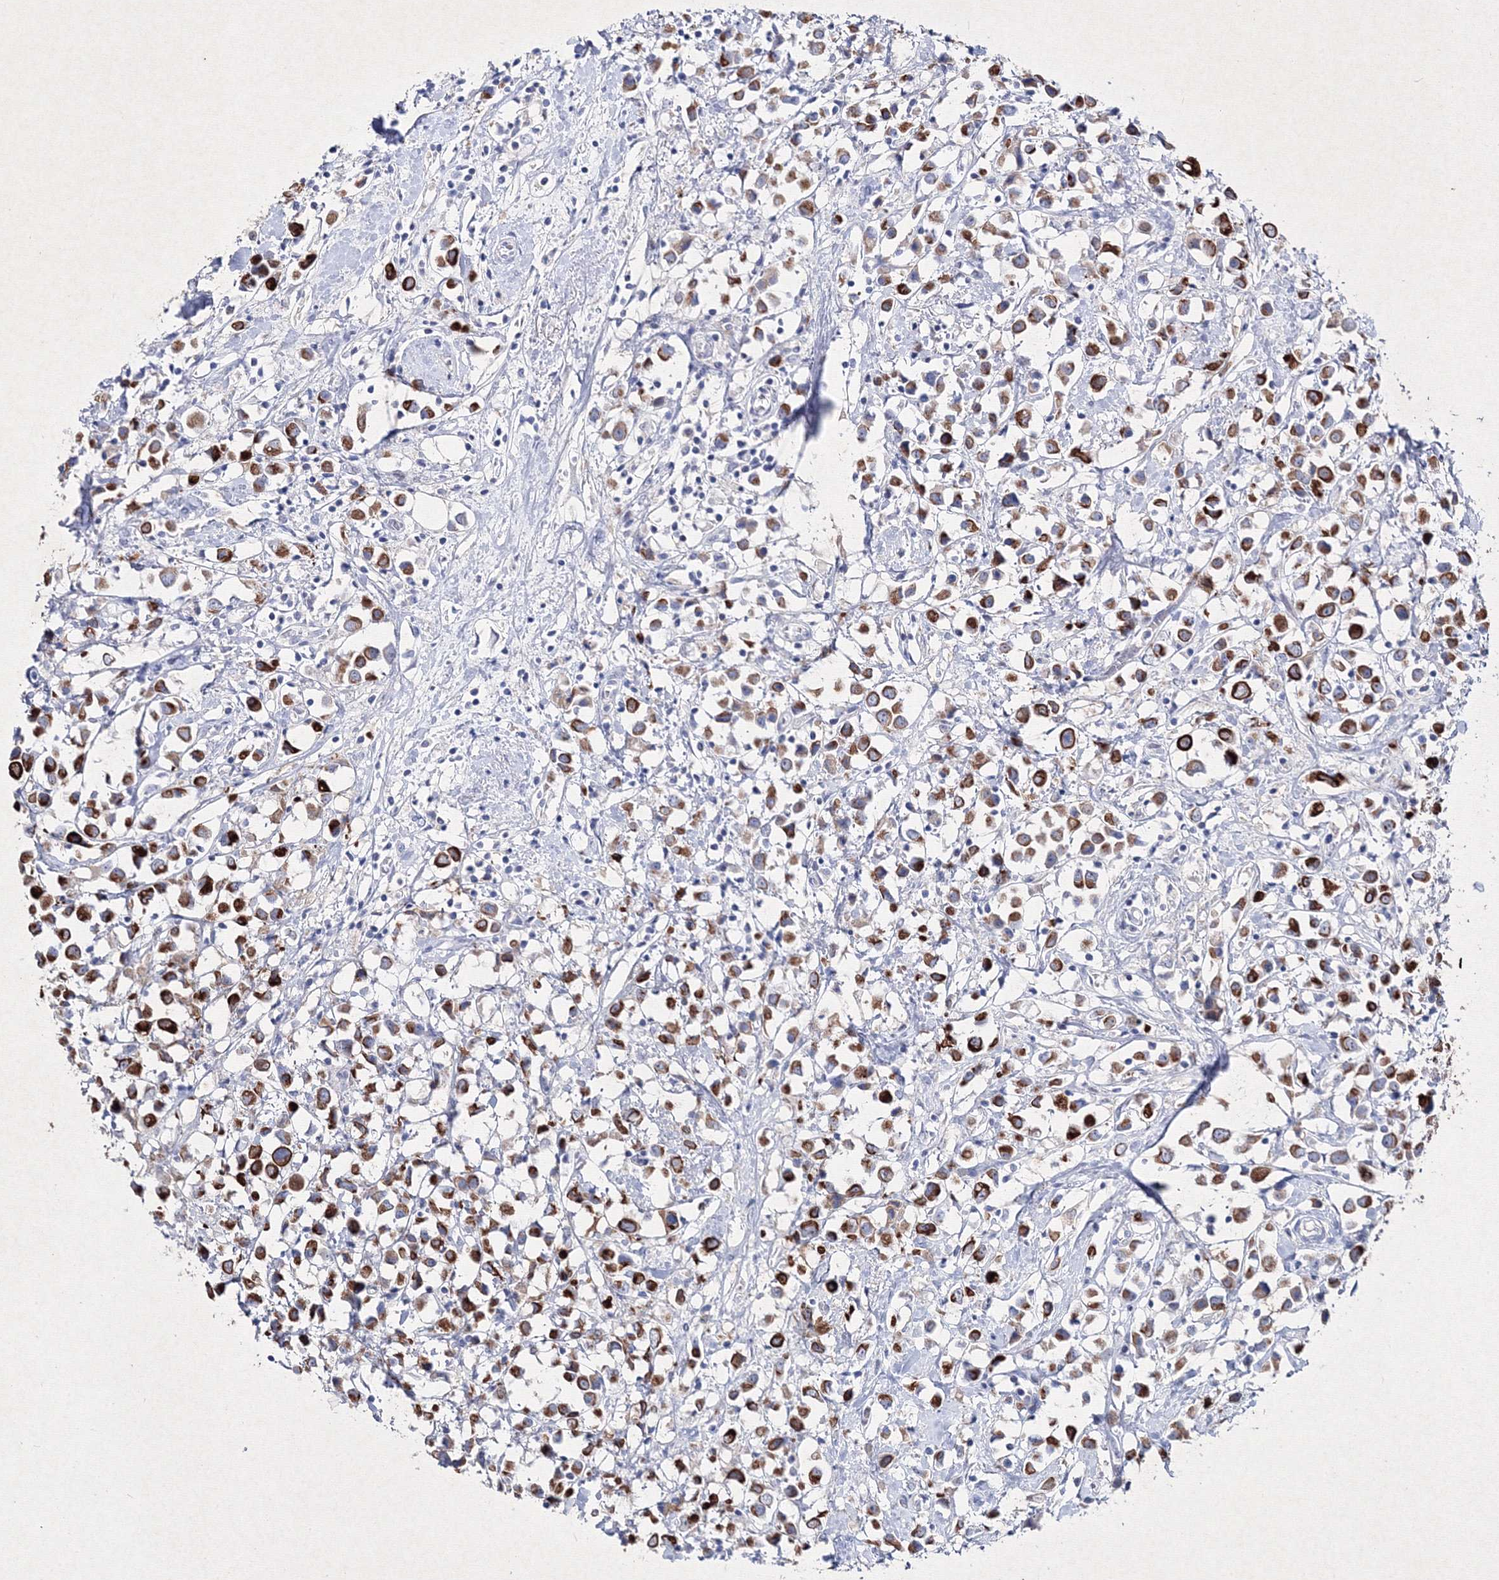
{"staining": {"intensity": "strong", "quantity": ">75%", "location": "cytoplasmic/membranous"}, "tissue": "breast cancer", "cell_type": "Tumor cells", "image_type": "cancer", "snomed": [{"axis": "morphology", "description": "Duct carcinoma"}, {"axis": "topography", "description": "Breast"}], "caption": "Immunohistochemistry of human breast cancer displays high levels of strong cytoplasmic/membranous positivity in about >75% of tumor cells.", "gene": "SMIM29", "patient": {"sex": "female", "age": 61}}